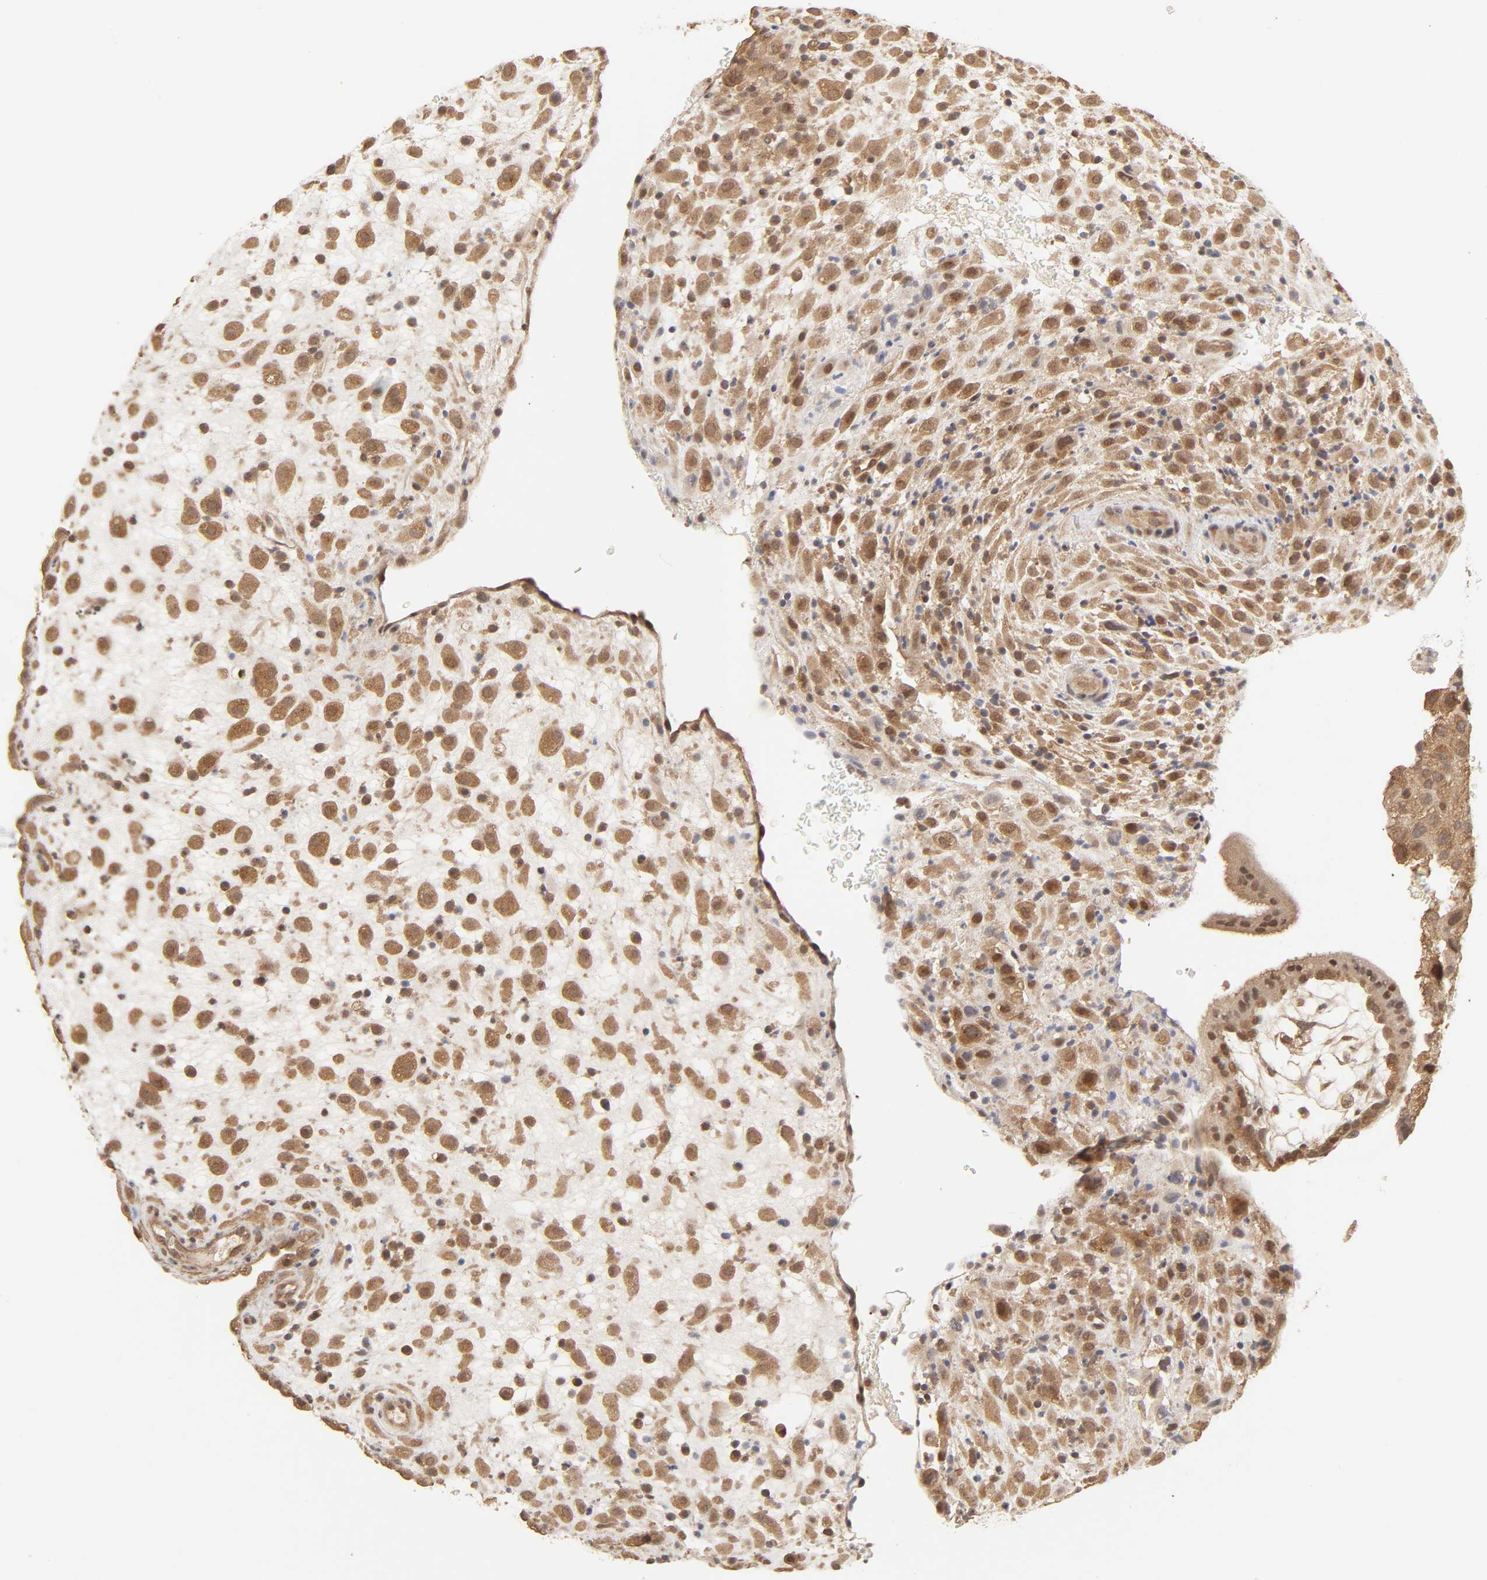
{"staining": {"intensity": "moderate", "quantity": ">75%", "location": "cytoplasmic/membranous,nuclear"}, "tissue": "placenta", "cell_type": "Decidual cells", "image_type": "normal", "snomed": [{"axis": "morphology", "description": "Normal tissue, NOS"}, {"axis": "topography", "description": "Placenta"}], "caption": "The image reveals immunohistochemical staining of normal placenta. There is moderate cytoplasmic/membranous,nuclear expression is seen in approximately >75% of decidual cells. The protein is shown in brown color, while the nuclei are stained blue.", "gene": "MAPK1", "patient": {"sex": "female", "age": 35}}